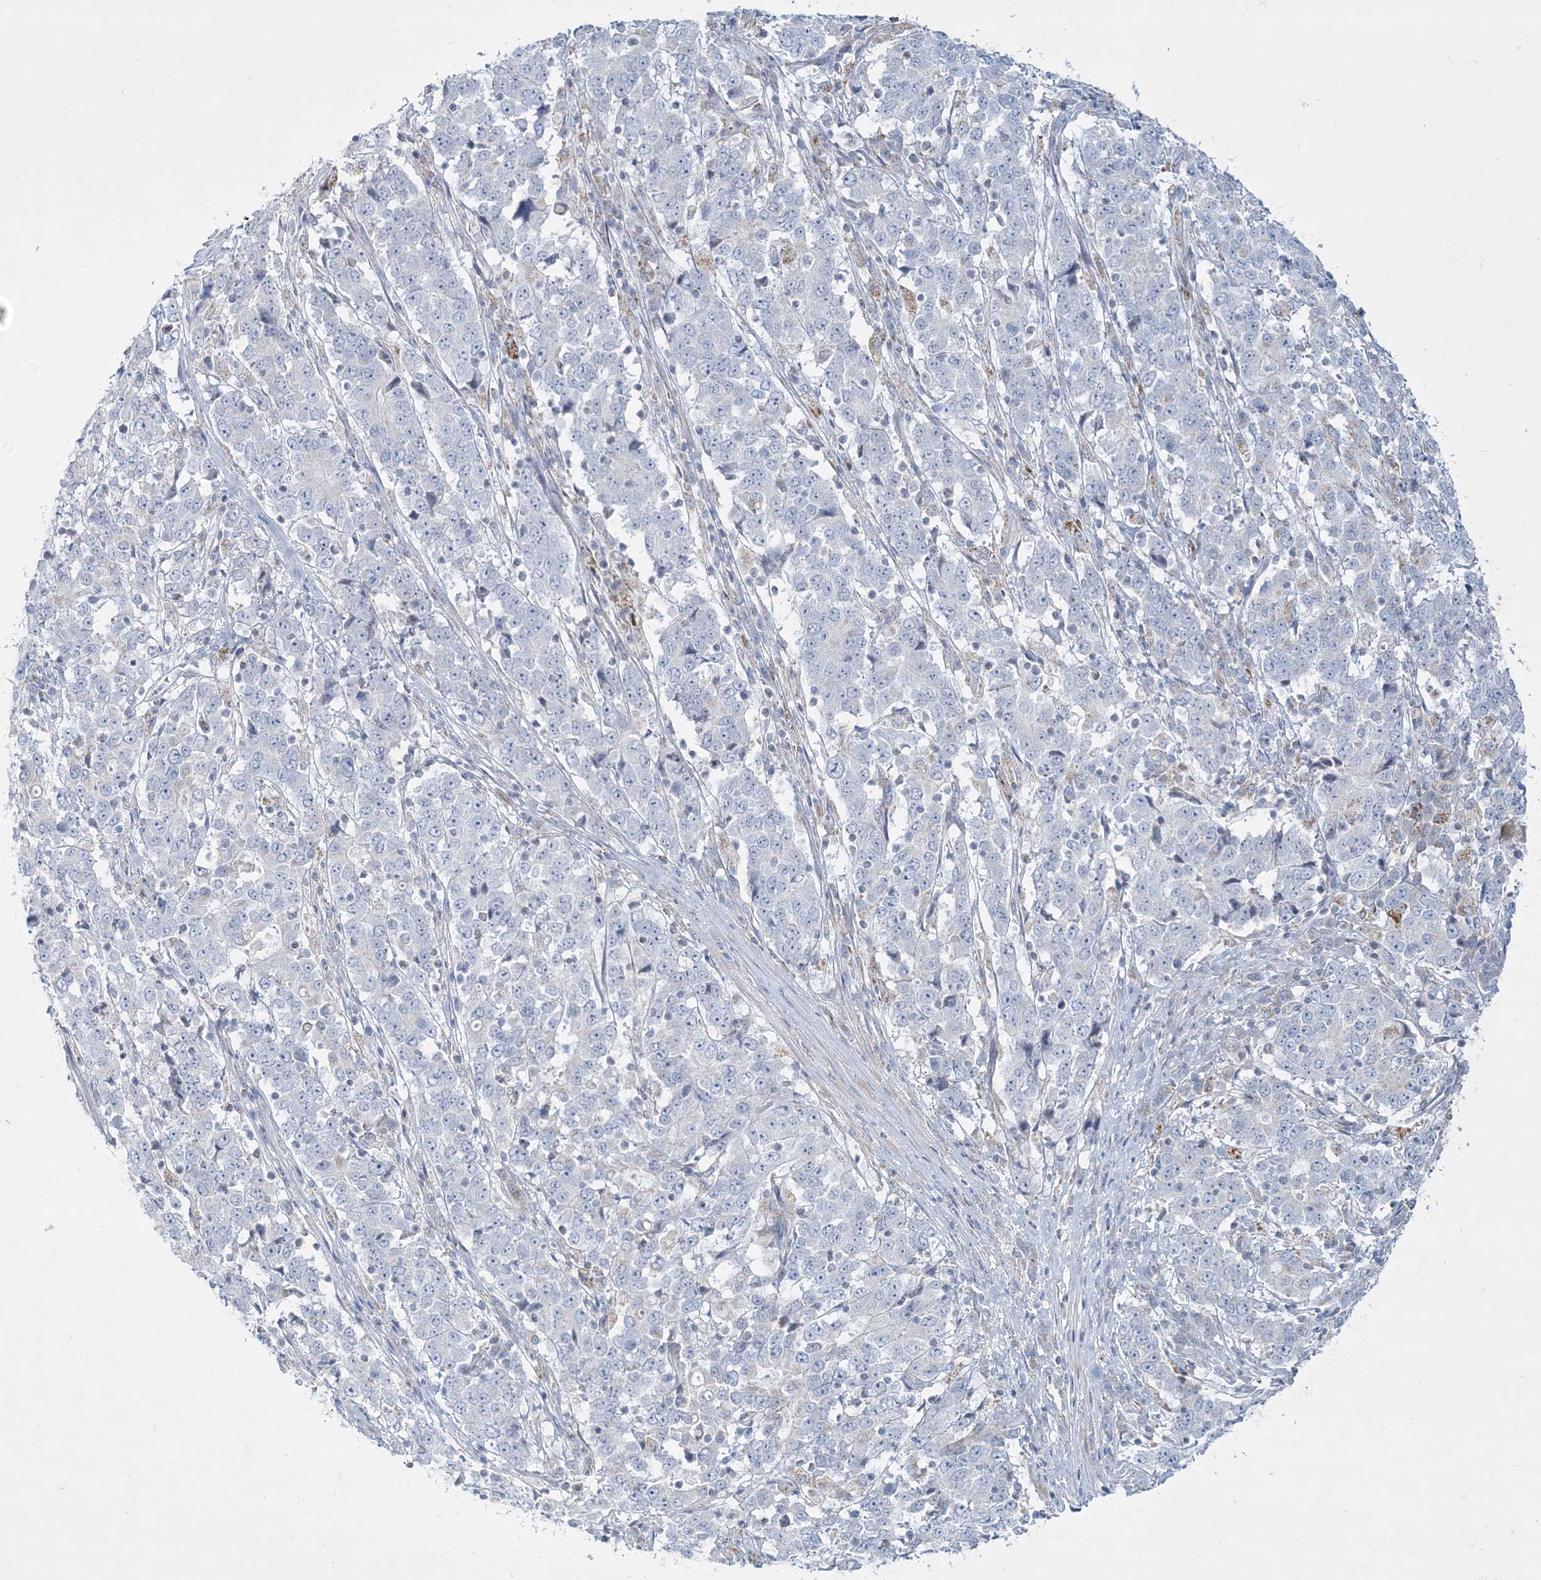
{"staining": {"intensity": "negative", "quantity": "none", "location": "none"}, "tissue": "stomach cancer", "cell_type": "Tumor cells", "image_type": "cancer", "snomed": [{"axis": "morphology", "description": "Adenocarcinoma, NOS"}, {"axis": "topography", "description": "Stomach"}], "caption": "This histopathology image is of stomach cancer (adenocarcinoma) stained with immunohistochemistry (IHC) to label a protein in brown with the nuclei are counter-stained blue. There is no expression in tumor cells.", "gene": "TBC1D7", "patient": {"sex": "male", "age": 59}}